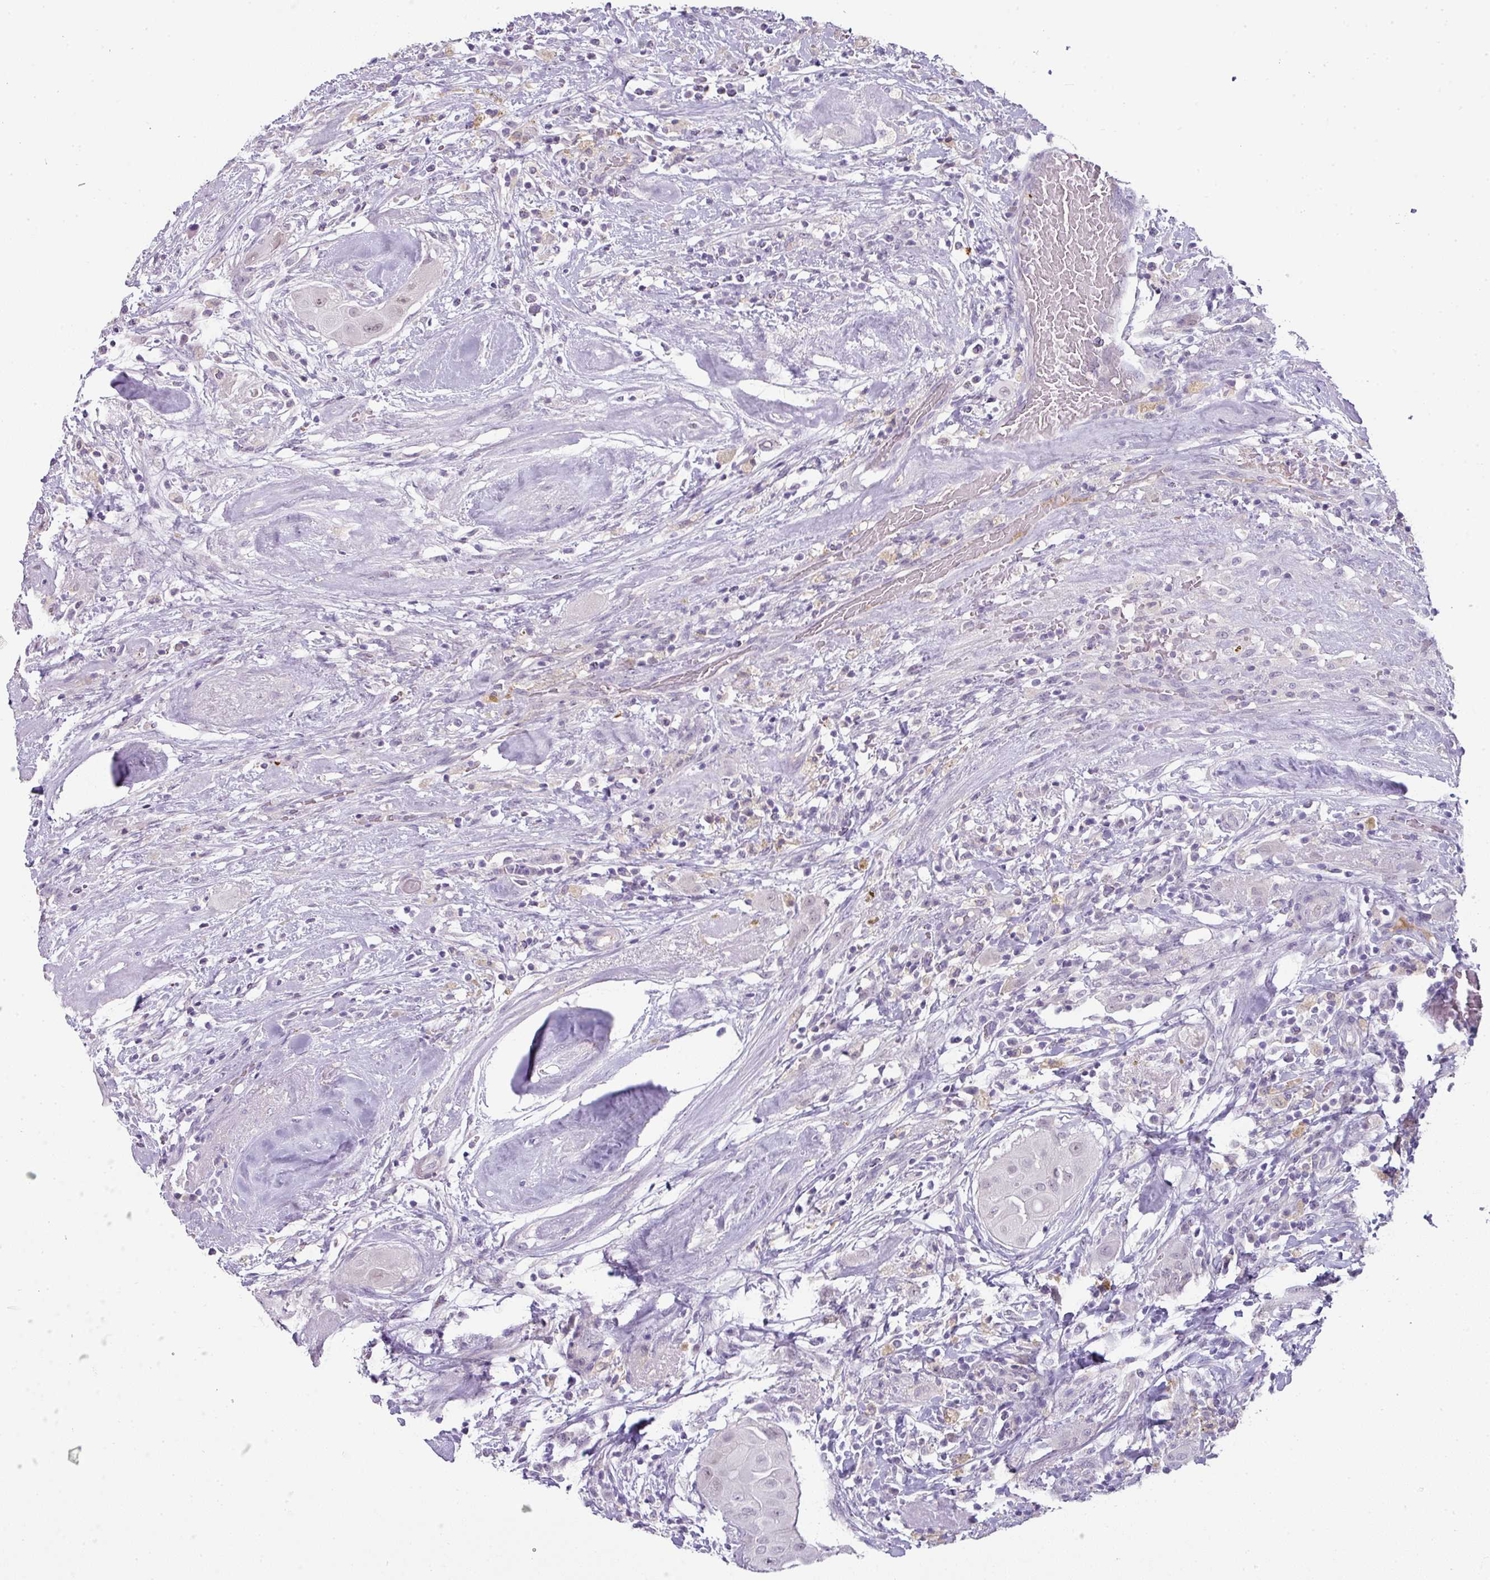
{"staining": {"intensity": "negative", "quantity": "none", "location": "none"}, "tissue": "thyroid cancer", "cell_type": "Tumor cells", "image_type": "cancer", "snomed": [{"axis": "morphology", "description": "Papillary adenocarcinoma, NOS"}, {"axis": "topography", "description": "Thyroid gland"}], "caption": "Human thyroid cancer stained for a protein using immunohistochemistry (IHC) displays no expression in tumor cells.", "gene": "FGF17", "patient": {"sex": "female", "age": 59}}